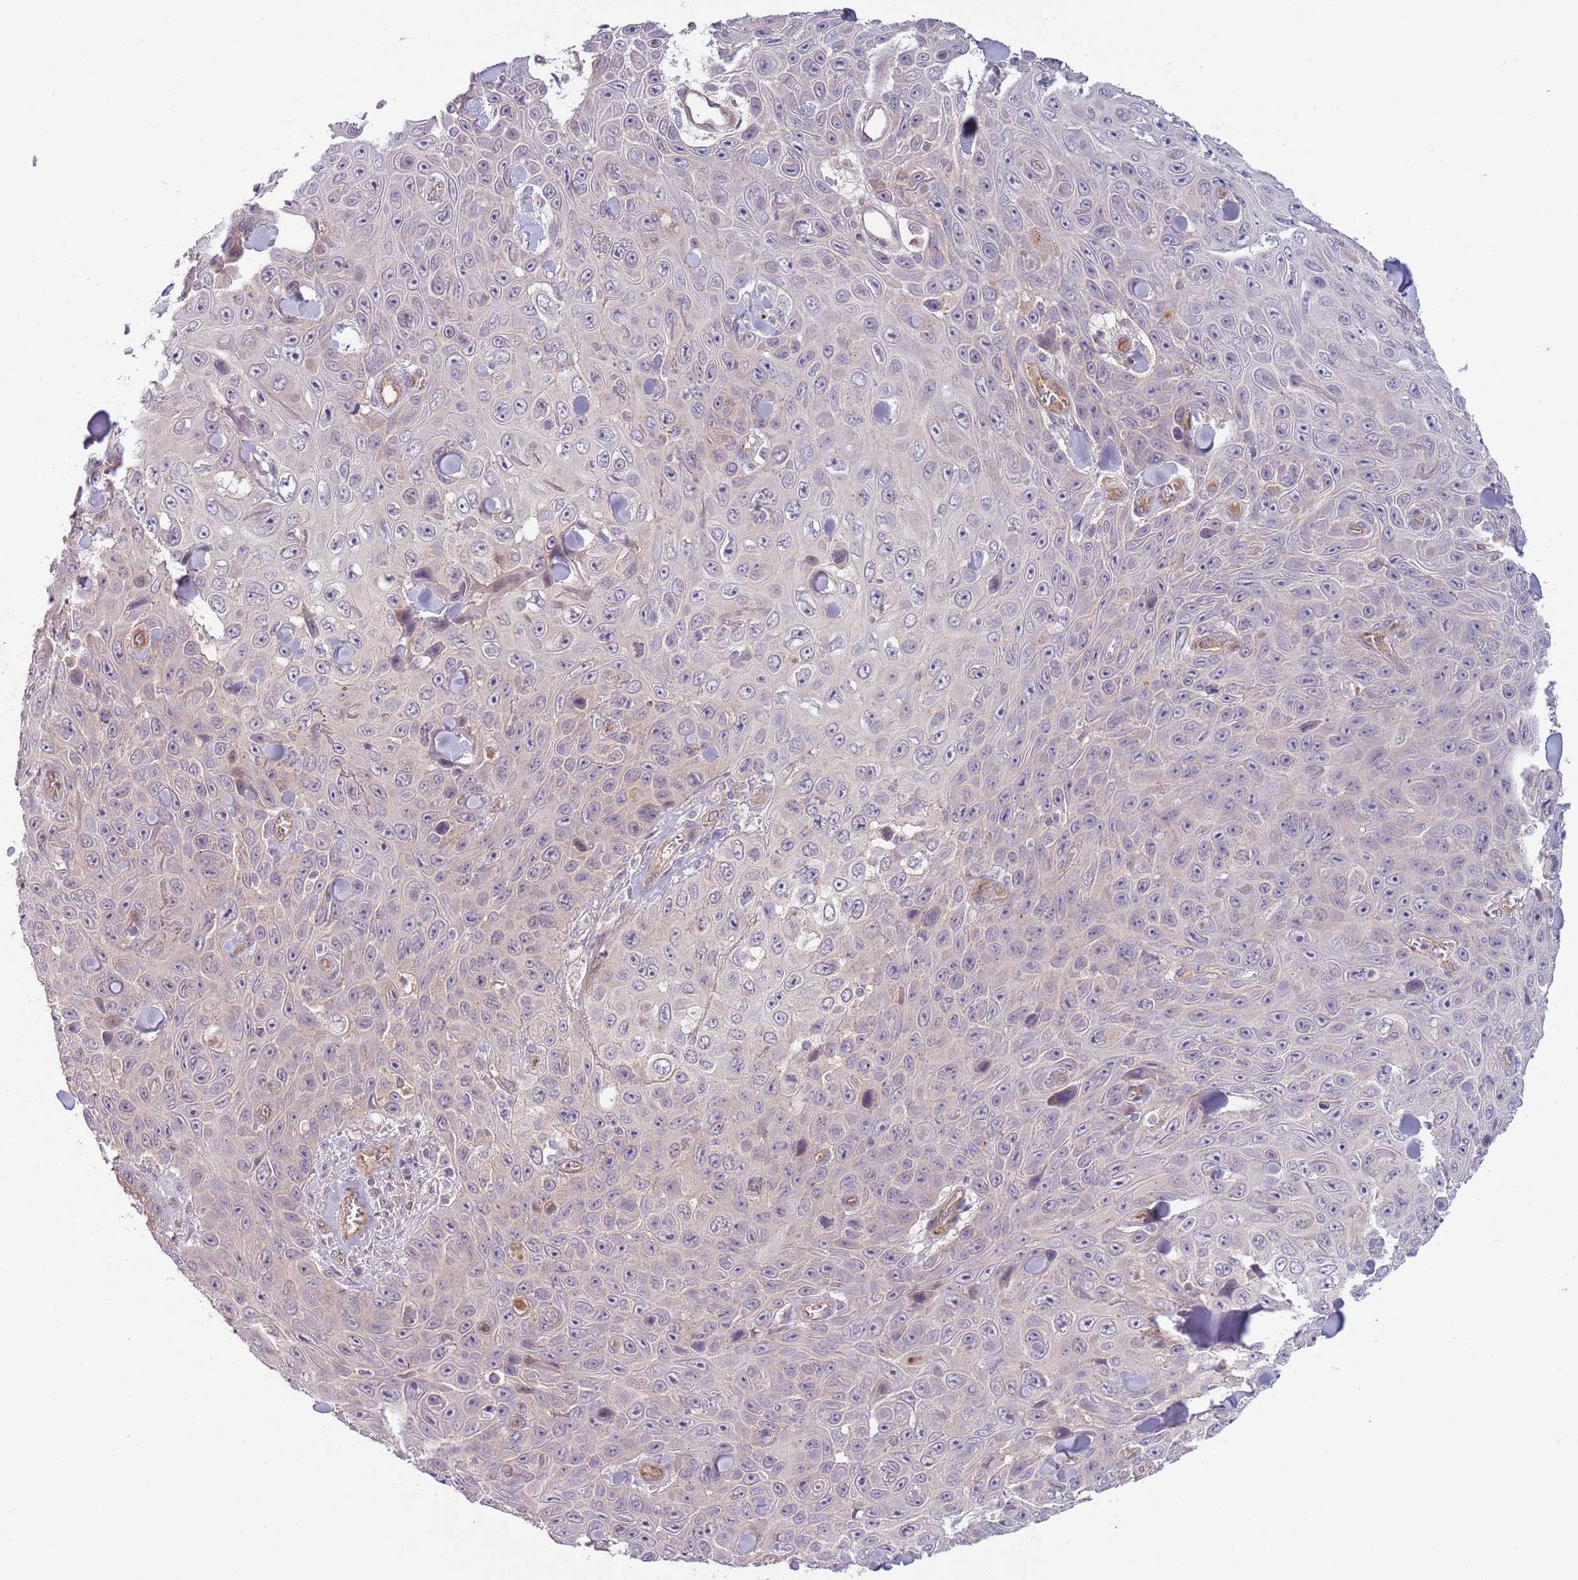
{"staining": {"intensity": "negative", "quantity": "none", "location": "none"}, "tissue": "skin cancer", "cell_type": "Tumor cells", "image_type": "cancer", "snomed": [{"axis": "morphology", "description": "Squamous cell carcinoma, NOS"}, {"axis": "topography", "description": "Skin"}], "caption": "Tumor cells are negative for protein expression in human skin cancer.", "gene": "SAV1", "patient": {"sex": "male", "age": 82}}